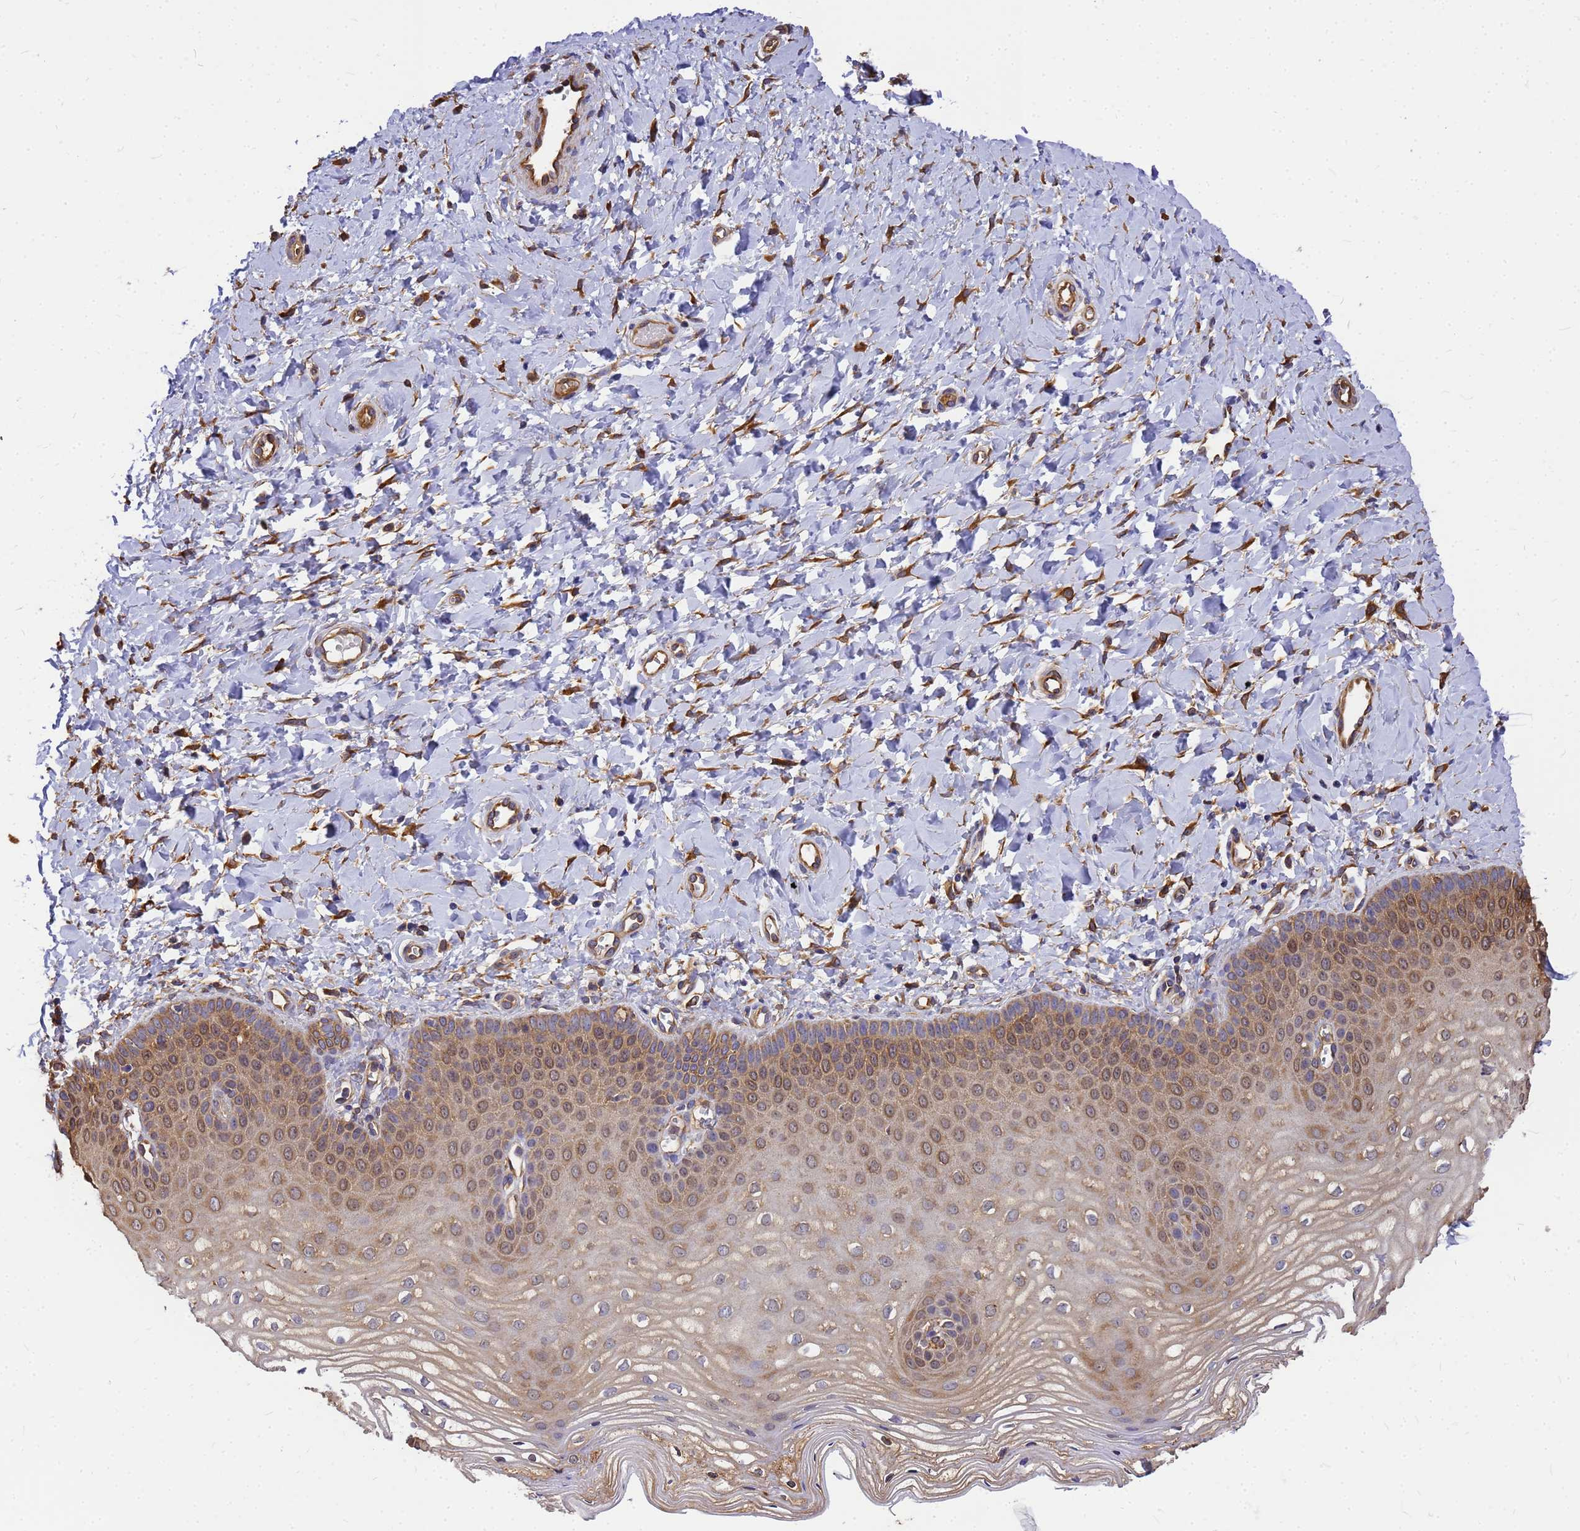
{"staining": {"intensity": "moderate", "quantity": ">75%", "location": "cytoplasmic/membranous"}, "tissue": "vagina", "cell_type": "Squamous epithelial cells", "image_type": "normal", "snomed": [{"axis": "morphology", "description": "Normal tissue, NOS"}, {"axis": "topography", "description": "Vagina"}, {"axis": "topography", "description": "Cervix"}], "caption": "Moderate cytoplasmic/membranous protein staining is appreciated in approximately >75% of squamous epithelial cells in vagina. (brown staining indicates protein expression, while blue staining denotes nuclei).", "gene": "GID4", "patient": {"sex": "female", "age": 40}}